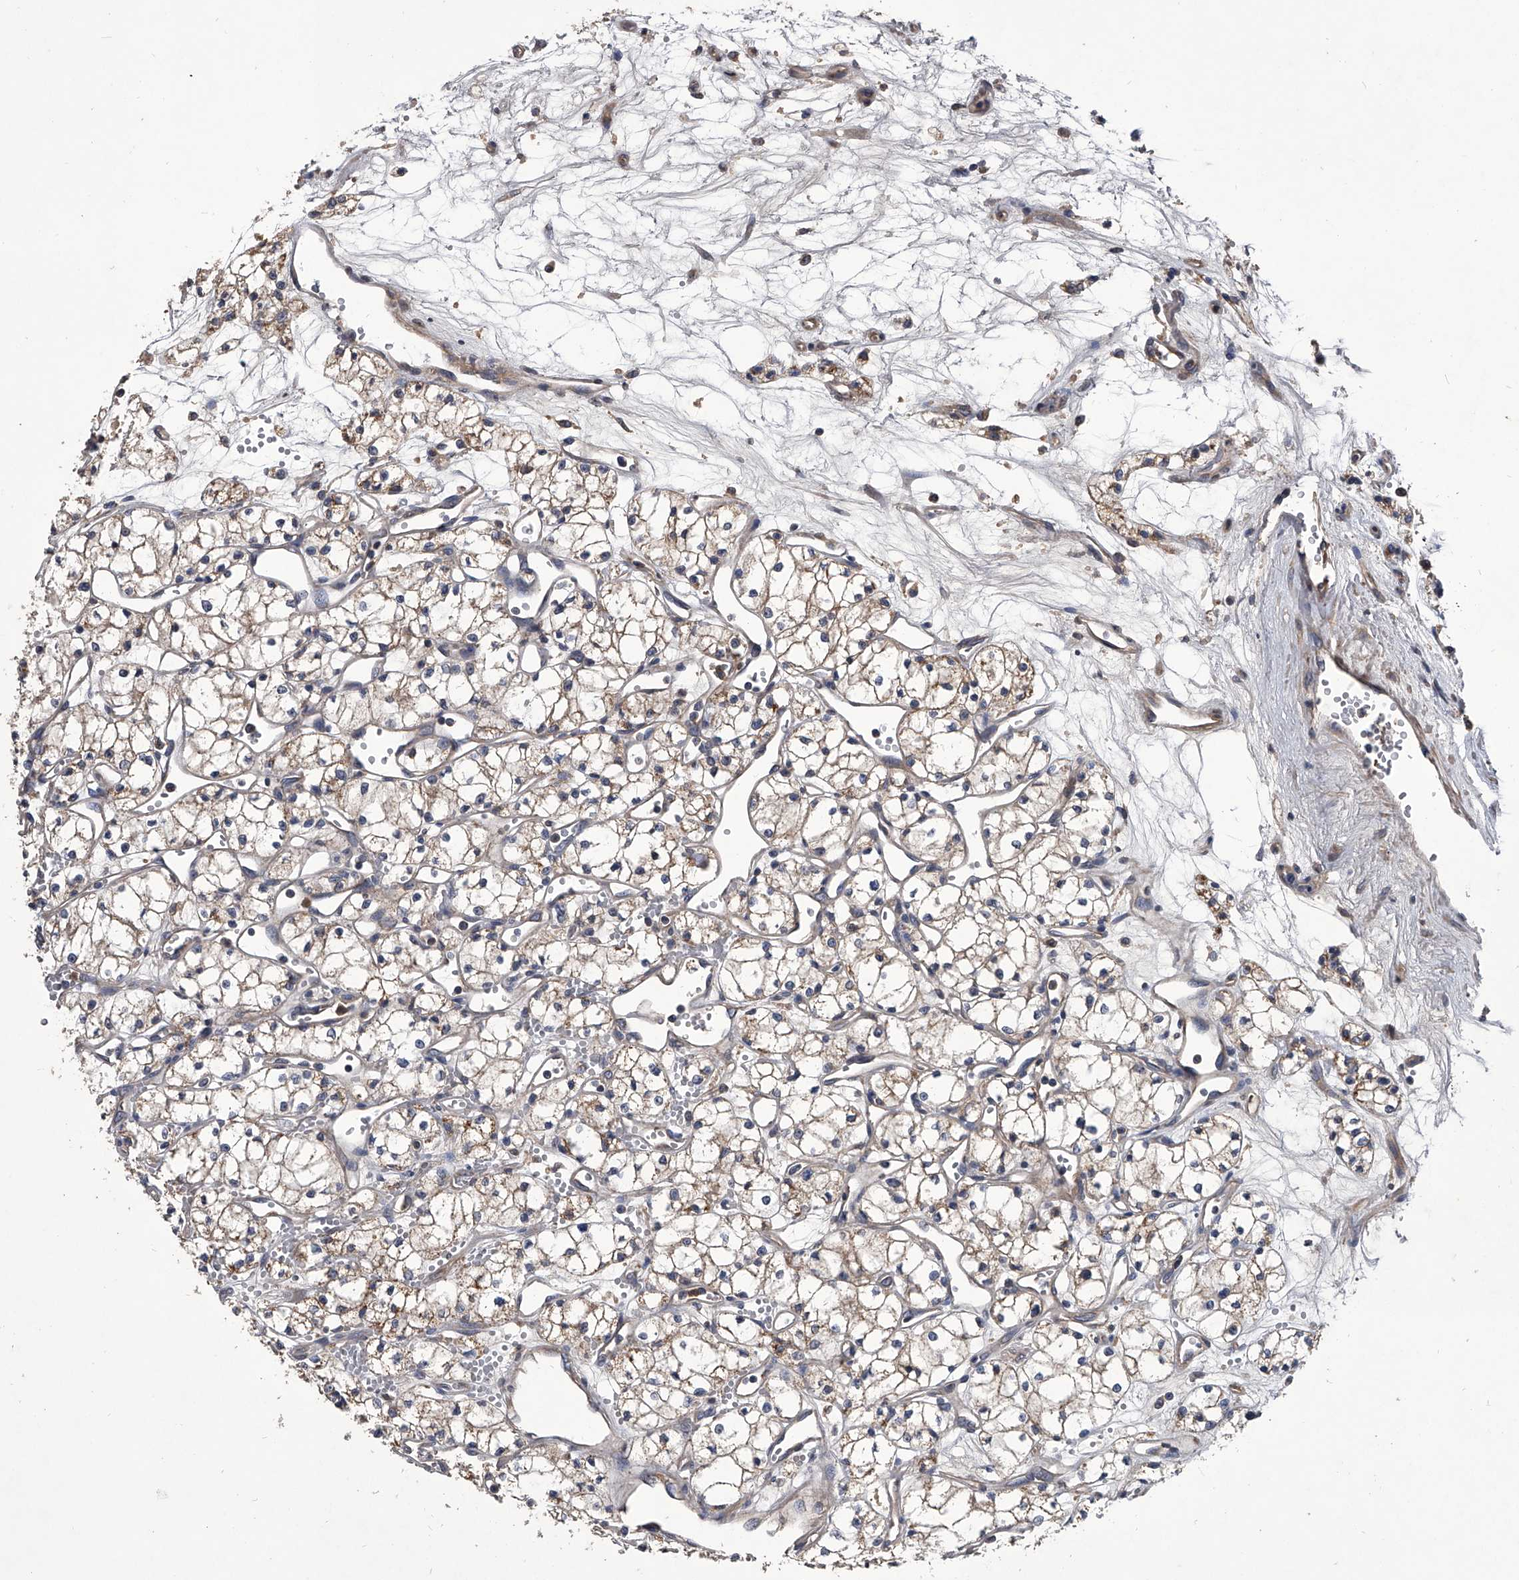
{"staining": {"intensity": "weak", "quantity": ">75%", "location": "cytoplasmic/membranous"}, "tissue": "renal cancer", "cell_type": "Tumor cells", "image_type": "cancer", "snomed": [{"axis": "morphology", "description": "Adenocarcinoma, NOS"}, {"axis": "topography", "description": "Kidney"}], "caption": "The photomicrograph displays a brown stain indicating the presence of a protein in the cytoplasmic/membranous of tumor cells in renal cancer.", "gene": "NRP1", "patient": {"sex": "male", "age": 59}}